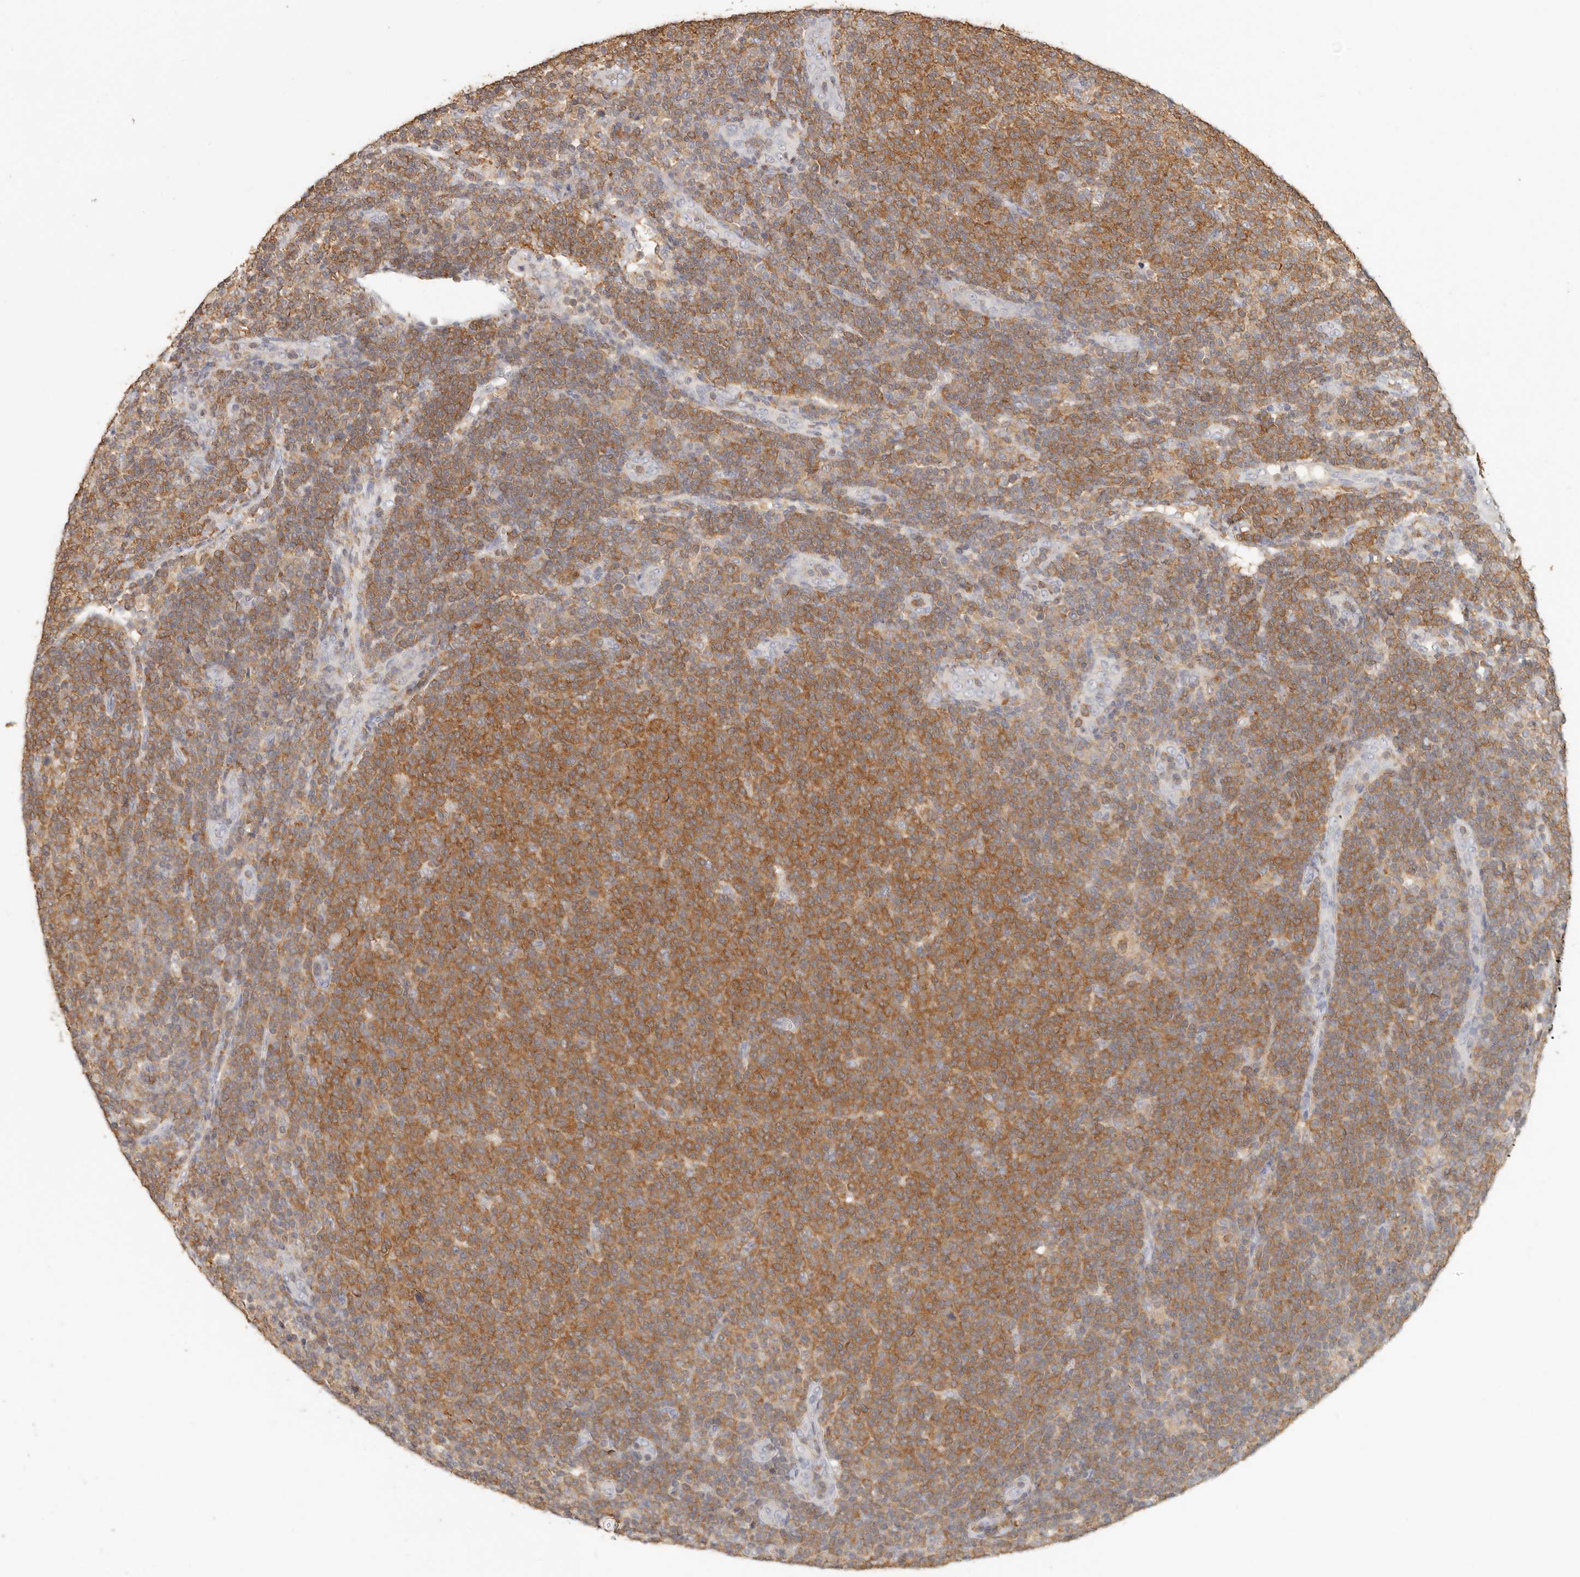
{"staining": {"intensity": "moderate", "quantity": ">75%", "location": "cytoplasmic/membranous"}, "tissue": "lymphoma", "cell_type": "Tumor cells", "image_type": "cancer", "snomed": [{"axis": "morphology", "description": "Malignant lymphoma, non-Hodgkin's type, Low grade"}, {"axis": "topography", "description": "Lymph node"}], "caption": "Approximately >75% of tumor cells in malignant lymphoma, non-Hodgkin's type (low-grade) display moderate cytoplasmic/membranous protein staining as visualized by brown immunohistochemical staining.", "gene": "CSK", "patient": {"sex": "male", "age": 66}}